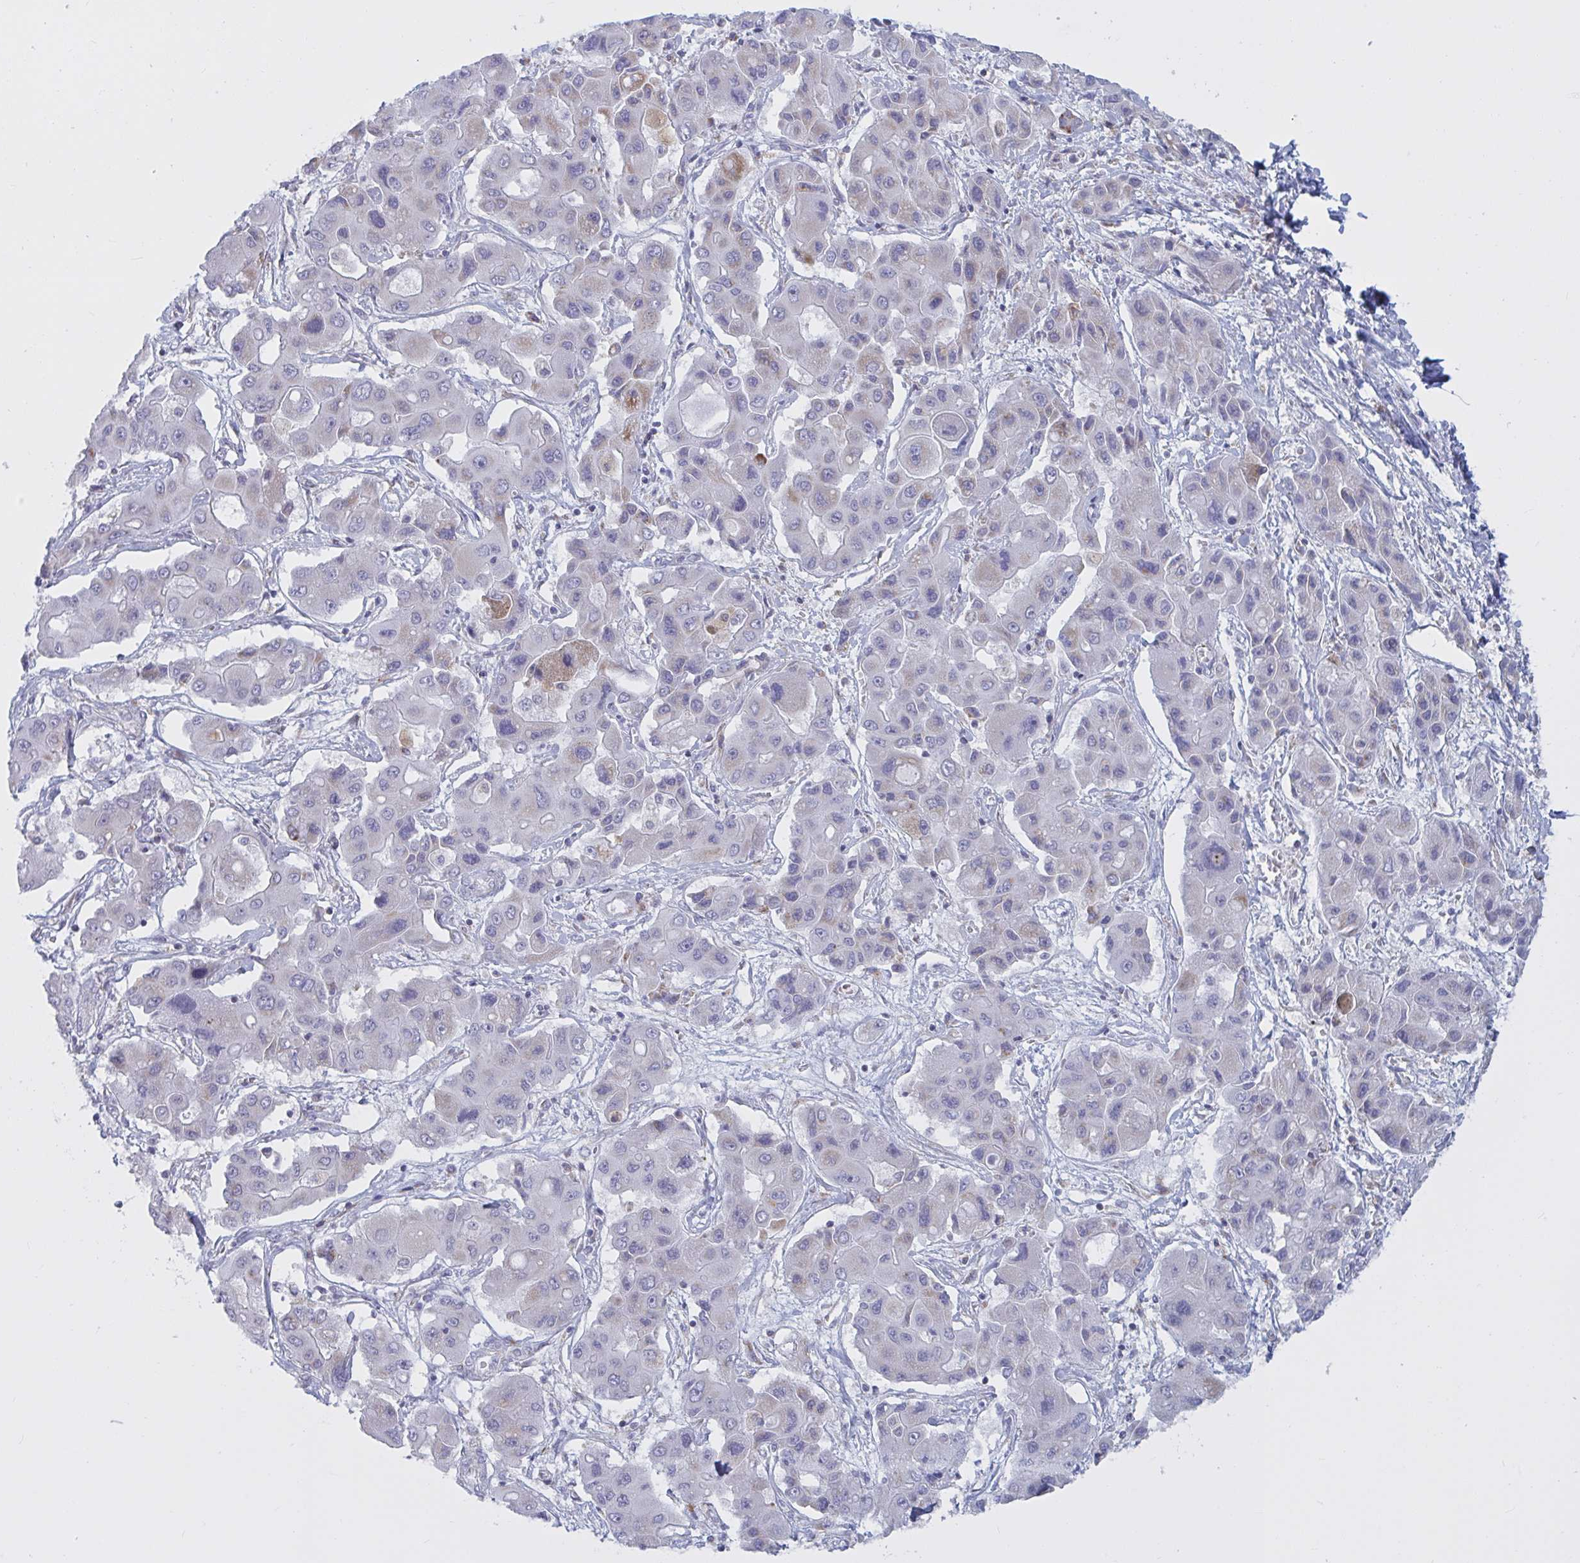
{"staining": {"intensity": "negative", "quantity": "none", "location": "none"}, "tissue": "liver cancer", "cell_type": "Tumor cells", "image_type": "cancer", "snomed": [{"axis": "morphology", "description": "Cholangiocarcinoma"}, {"axis": "topography", "description": "Liver"}], "caption": "A high-resolution image shows immunohistochemistry (IHC) staining of cholangiocarcinoma (liver), which shows no significant staining in tumor cells.", "gene": "ATG9A", "patient": {"sex": "male", "age": 67}}